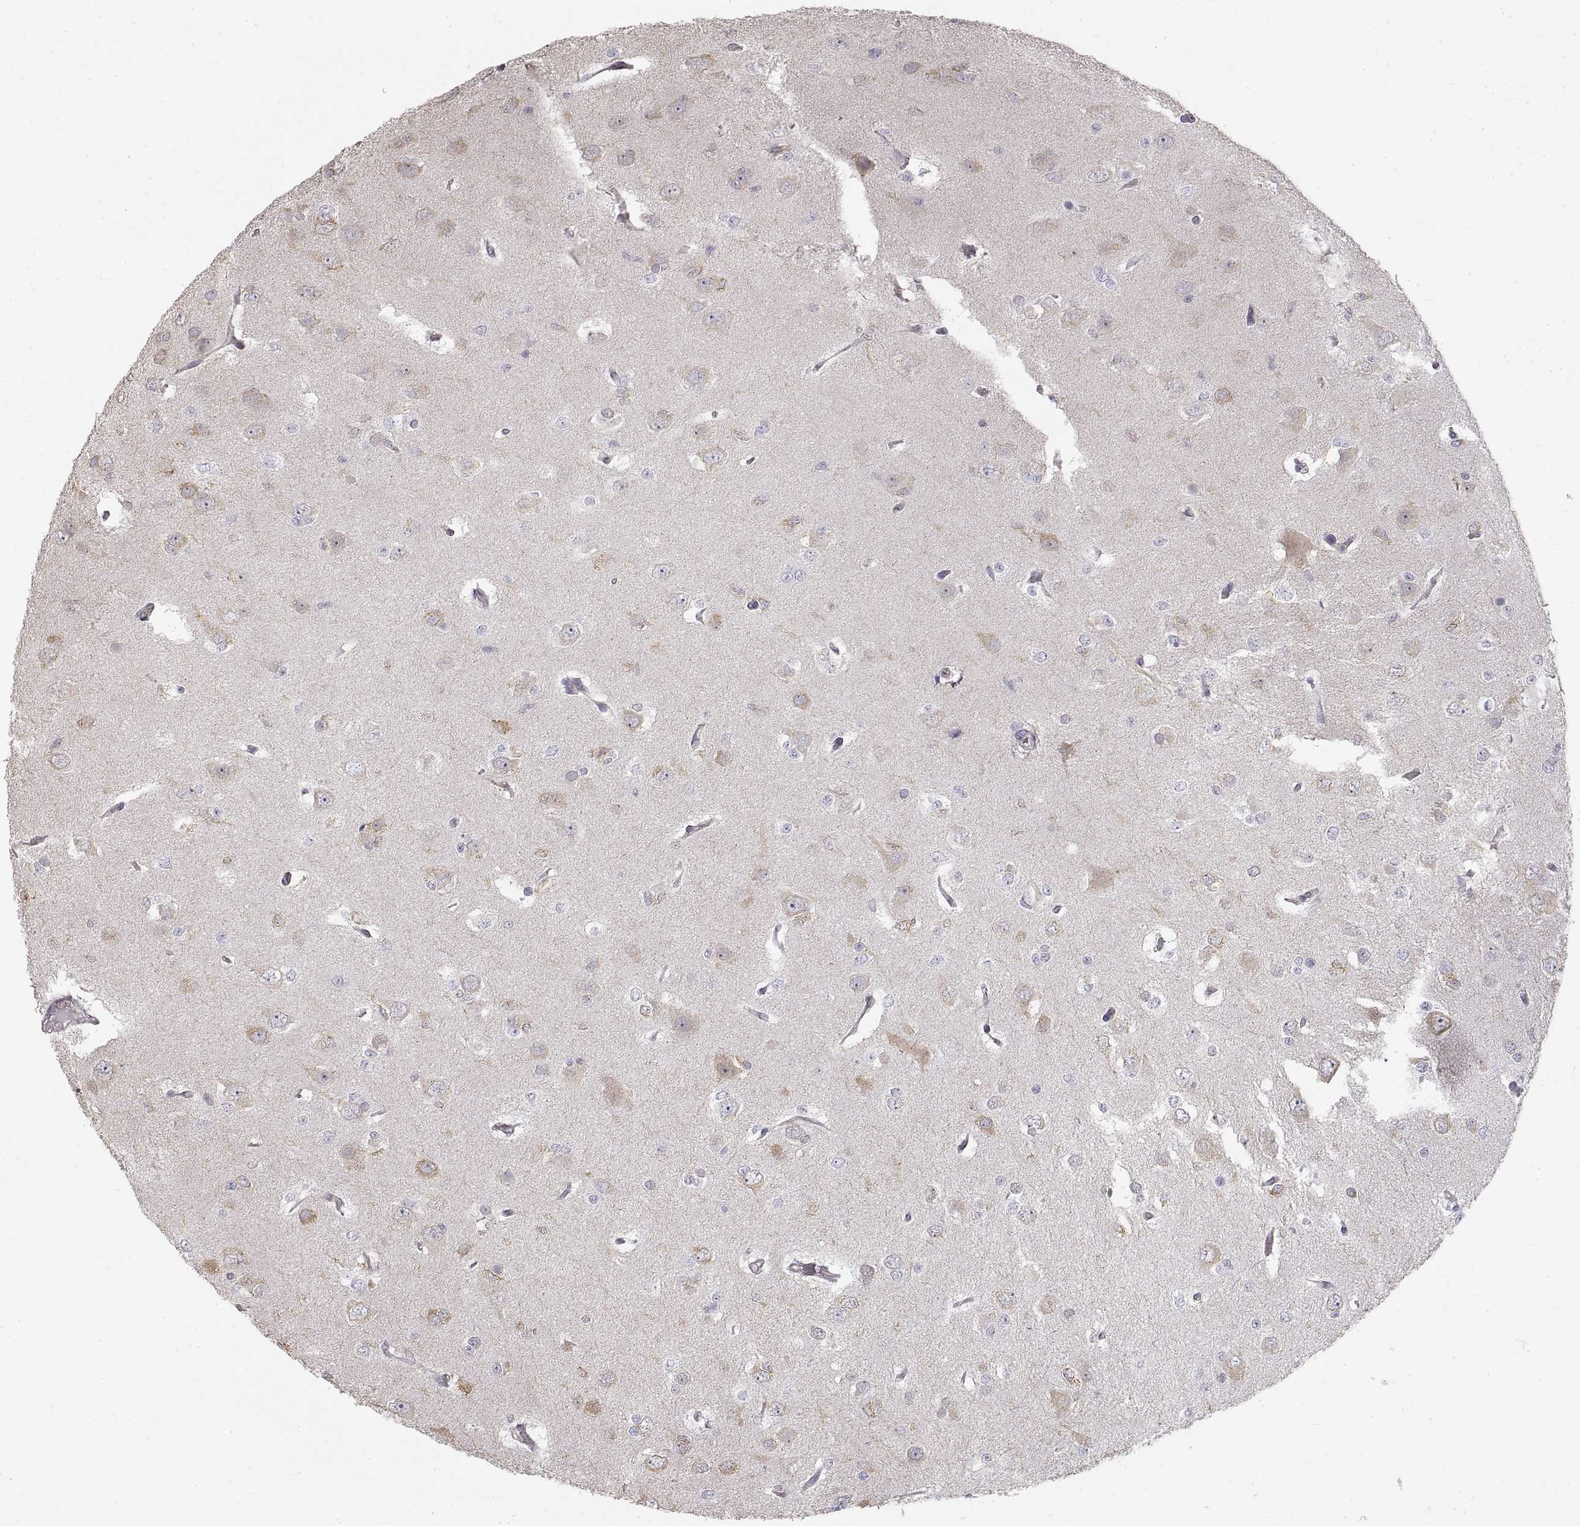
{"staining": {"intensity": "moderate", "quantity": "<25%", "location": "cytoplasmic/membranous"}, "tissue": "glioma", "cell_type": "Tumor cells", "image_type": "cancer", "snomed": [{"axis": "morphology", "description": "Glioma, malignant, Low grade"}, {"axis": "topography", "description": "Brain"}], "caption": "IHC (DAB) staining of human glioma demonstrates moderate cytoplasmic/membranous protein staining in about <25% of tumor cells.", "gene": "HSP90AB1", "patient": {"sex": "male", "age": 27}}